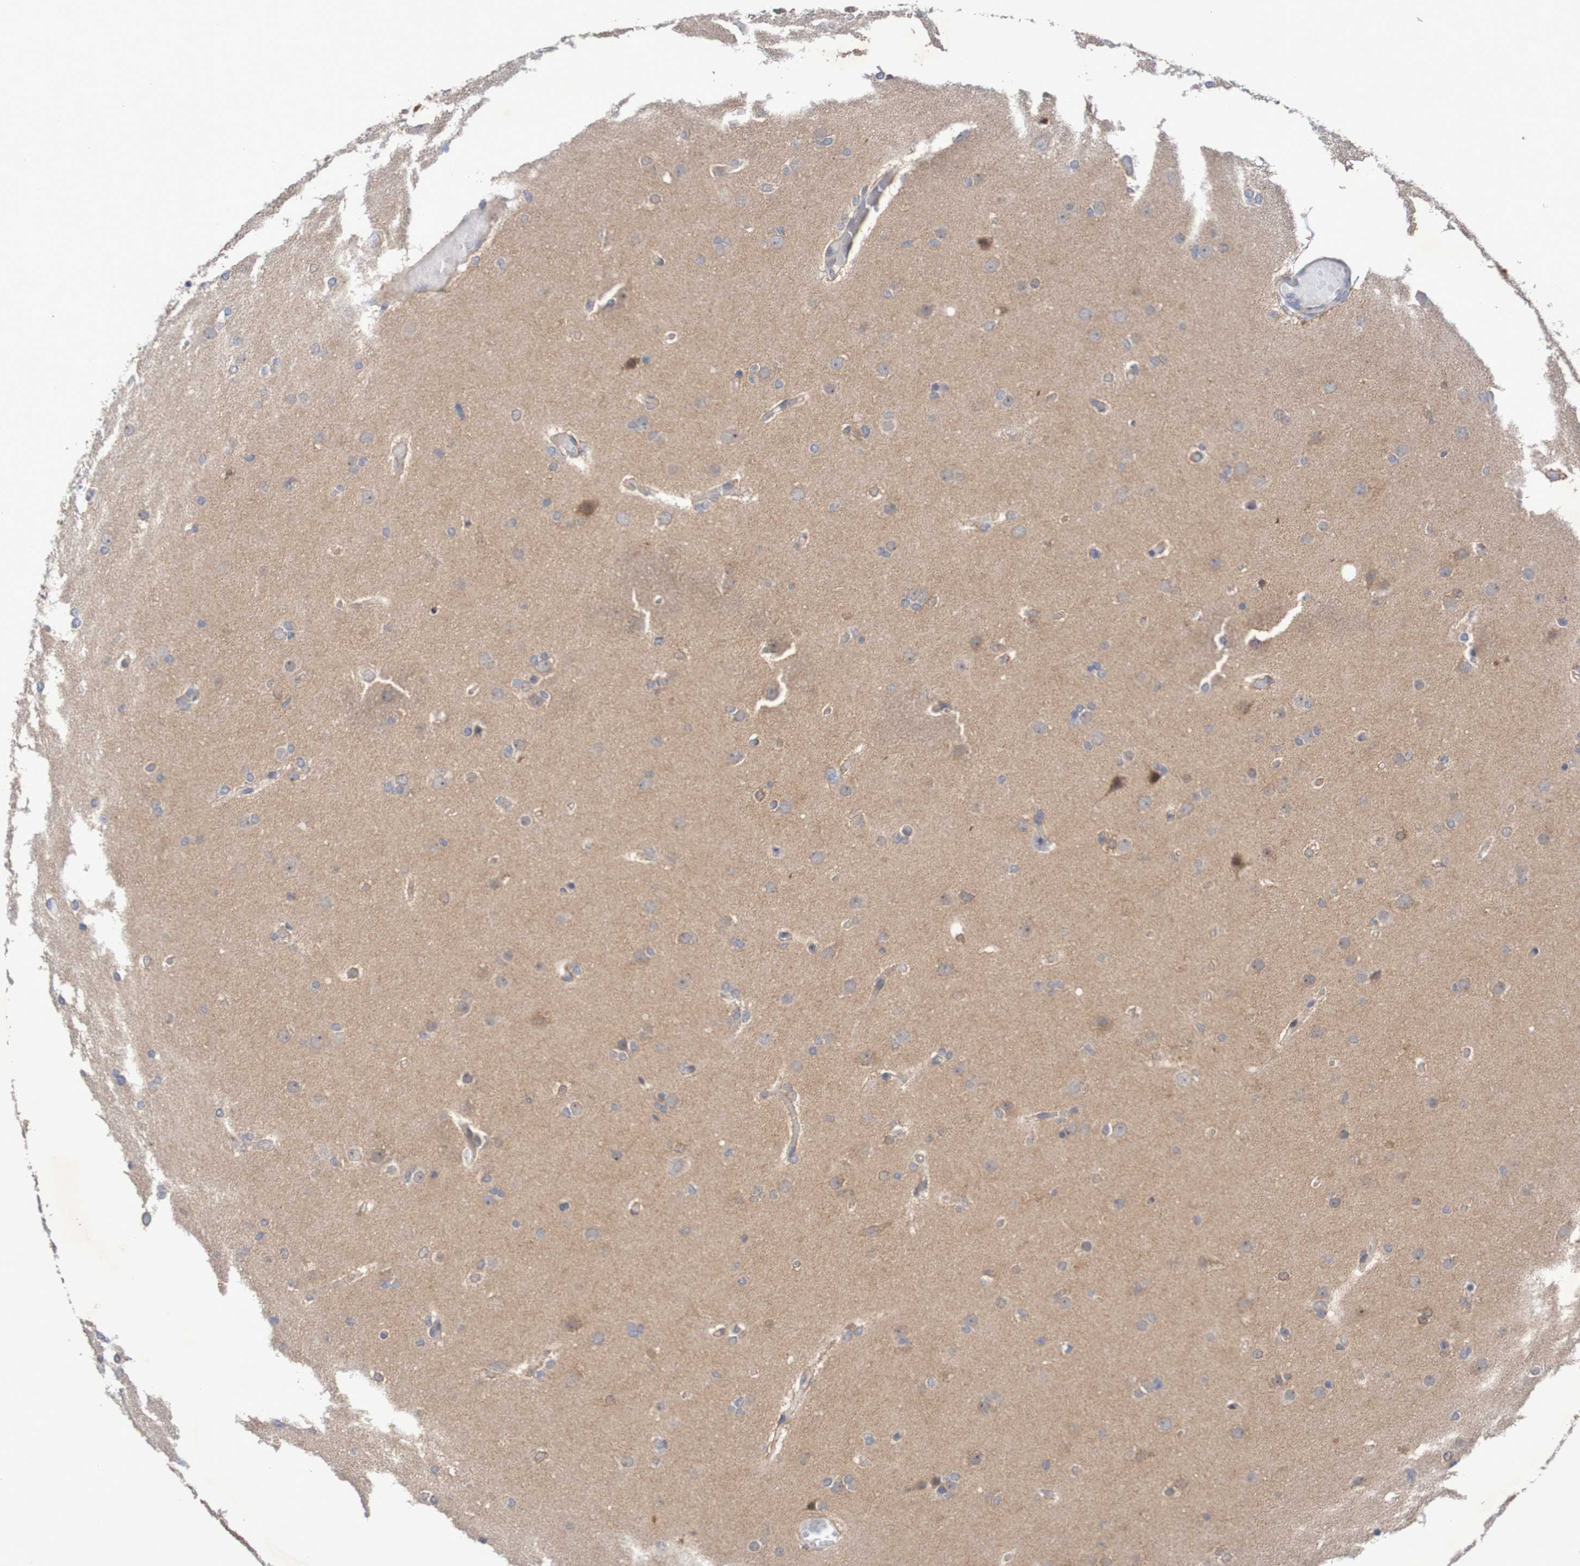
{"staining": {"intensity": "weak", "quantity": "<25%", "location": "cytoplasmic/membranous"}, "tissue": "glioma", "cell_type": "Tumor cells", "image_type": "cancer", "snomed": [{"axis": "morphology", "description": "Glioma, malignant, High grade"}, {"axis": "topography", "description": "Cerebral cortex"}], "caption": "DAB (3,3'-diaminobenzidine) immunohistochemical staining of glioma shows no significant staining in tumor cells.", "gene": "C3orf18", "patient": {"sex": "female", "age": 36}}